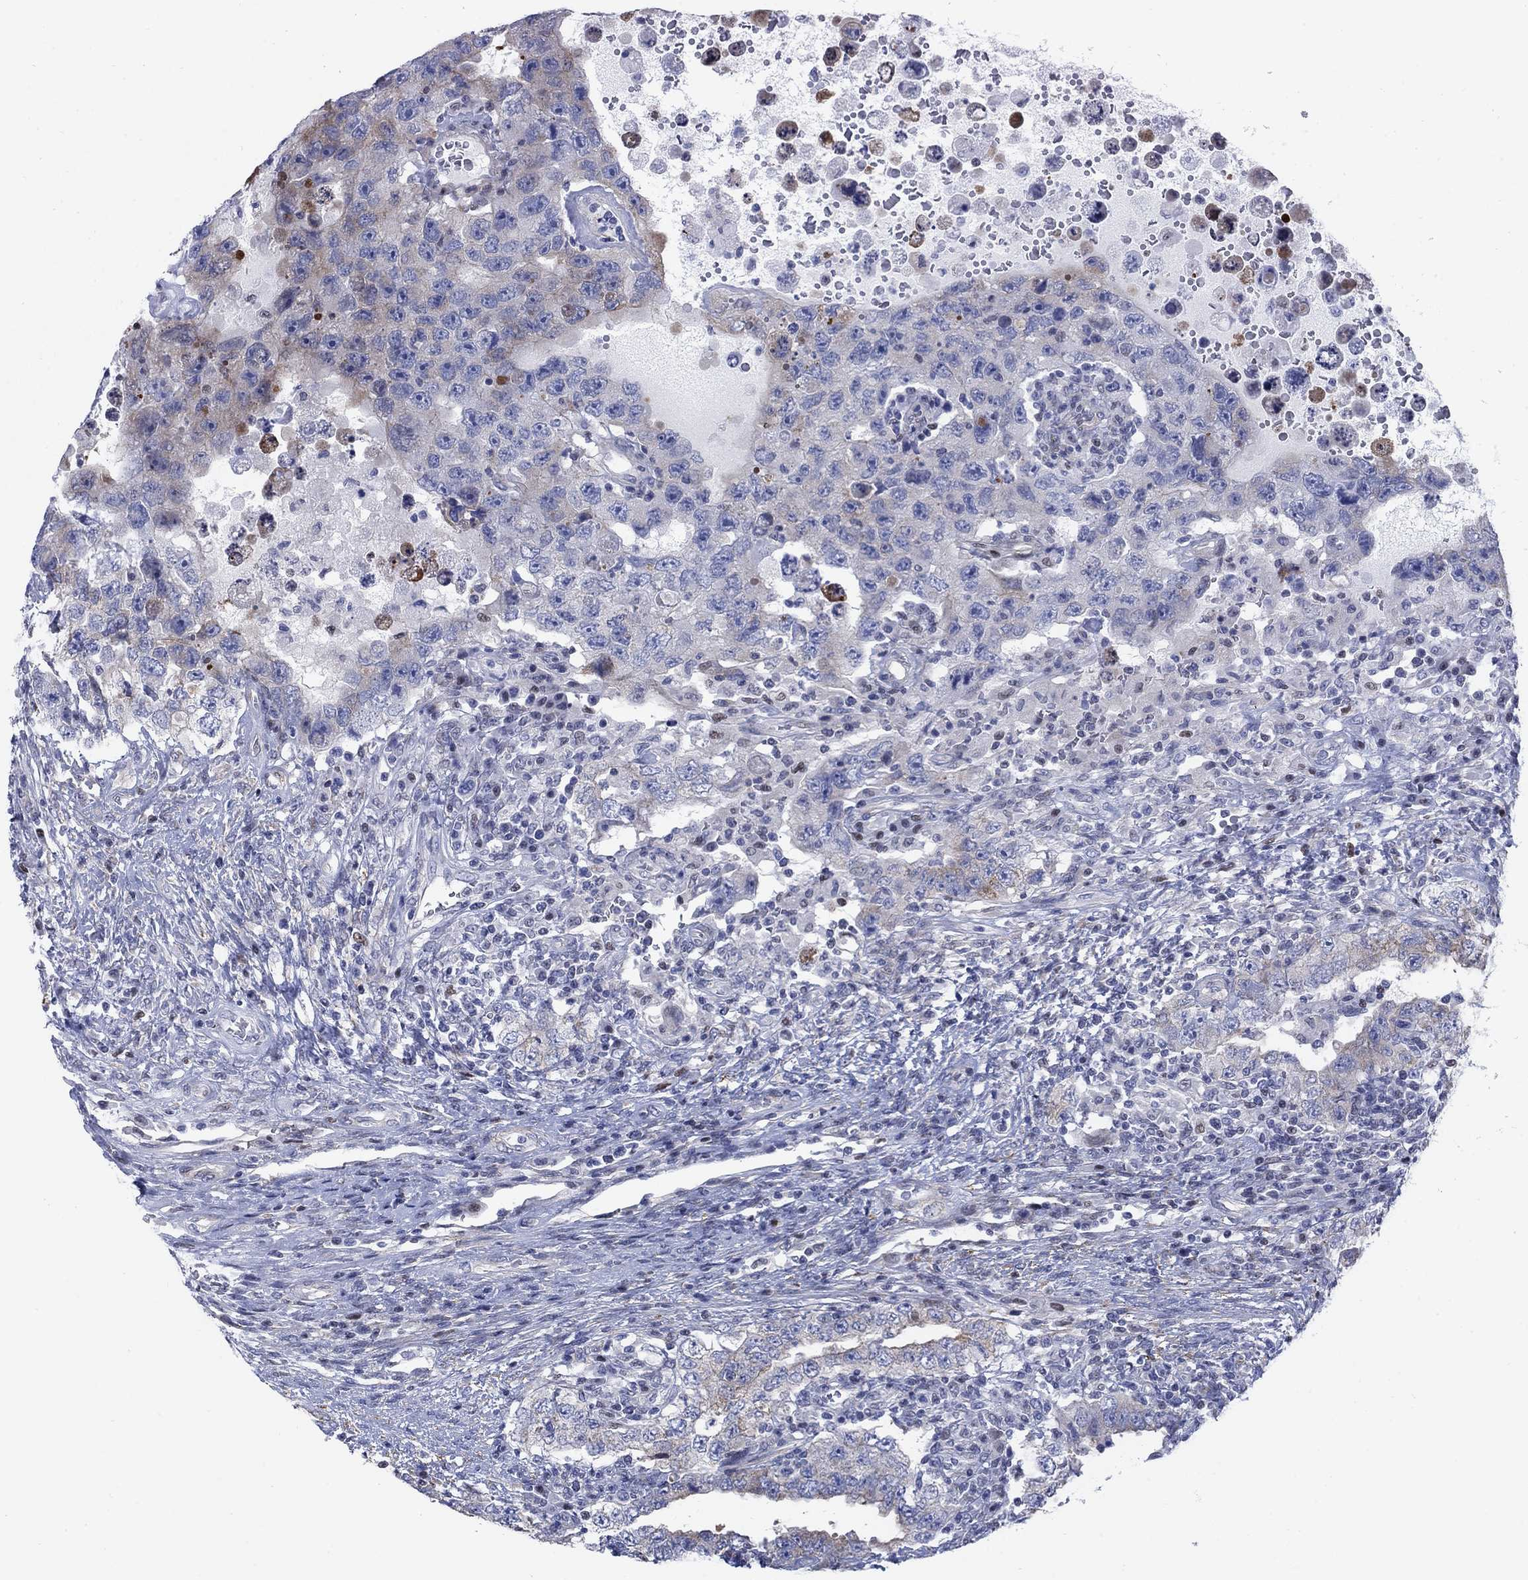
{"staining": {"intensity": "moderate", "quantity": "<25%", "location": "cytoplasmic/membranous"}, "tissue": "testis cancer", "cell_type": "Tumor cells", "image_type": "cancer", "snomed": [{"axis": "morphology", "description": "Carcinoma, Embryonal, NOS"}, {"axis": "topography", "description": "Testis"}], "caption": "This is an image of immunohistochemistry staining of testis embryonal carcinoma, which shows moderate staining in the cytoplasmic/membranous of tumor cells.", "gene": "MYO3A", "patient": {"sex": "male", "age": 26}}